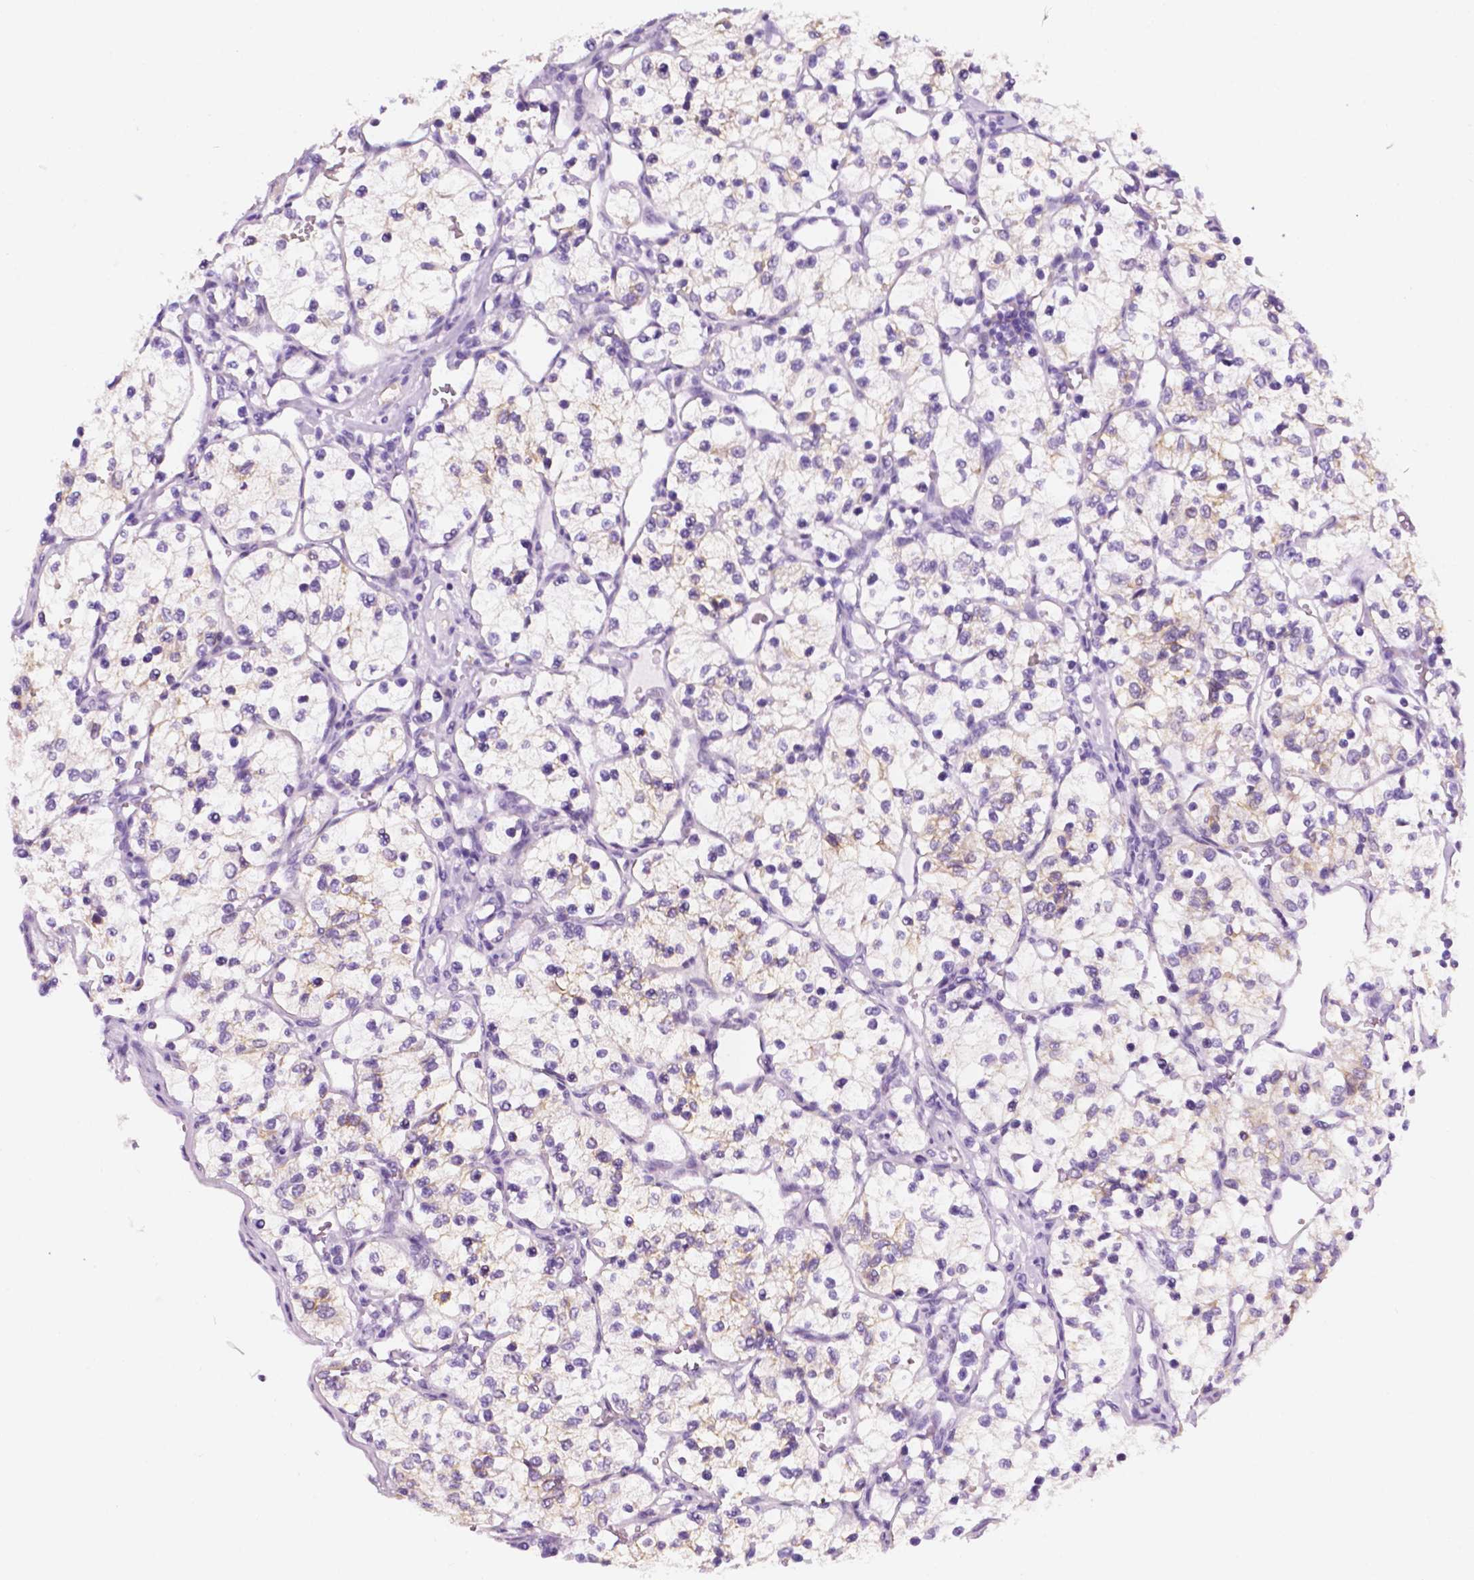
{"staining": {"intensity": "weak", "quantity": "<25%", "location": "cytoplasmic/membranous"}, "tissue": "renal cancer", "cell_type": "Tumor cells", "image_type": "cancer", "snomed": [{"axis": "morphology", "description": "Adenocarcinoma, NOS"}, {"axis": "topography", "description": "Kidney"}], "caption": "An IHC histopathology image of adenocarcinoma (renal) is shown. There is no staining in tumor cells of adenocarcinoma (renal).", "gene": "PPL", "patient": {"sex": "female", "age": 69}}